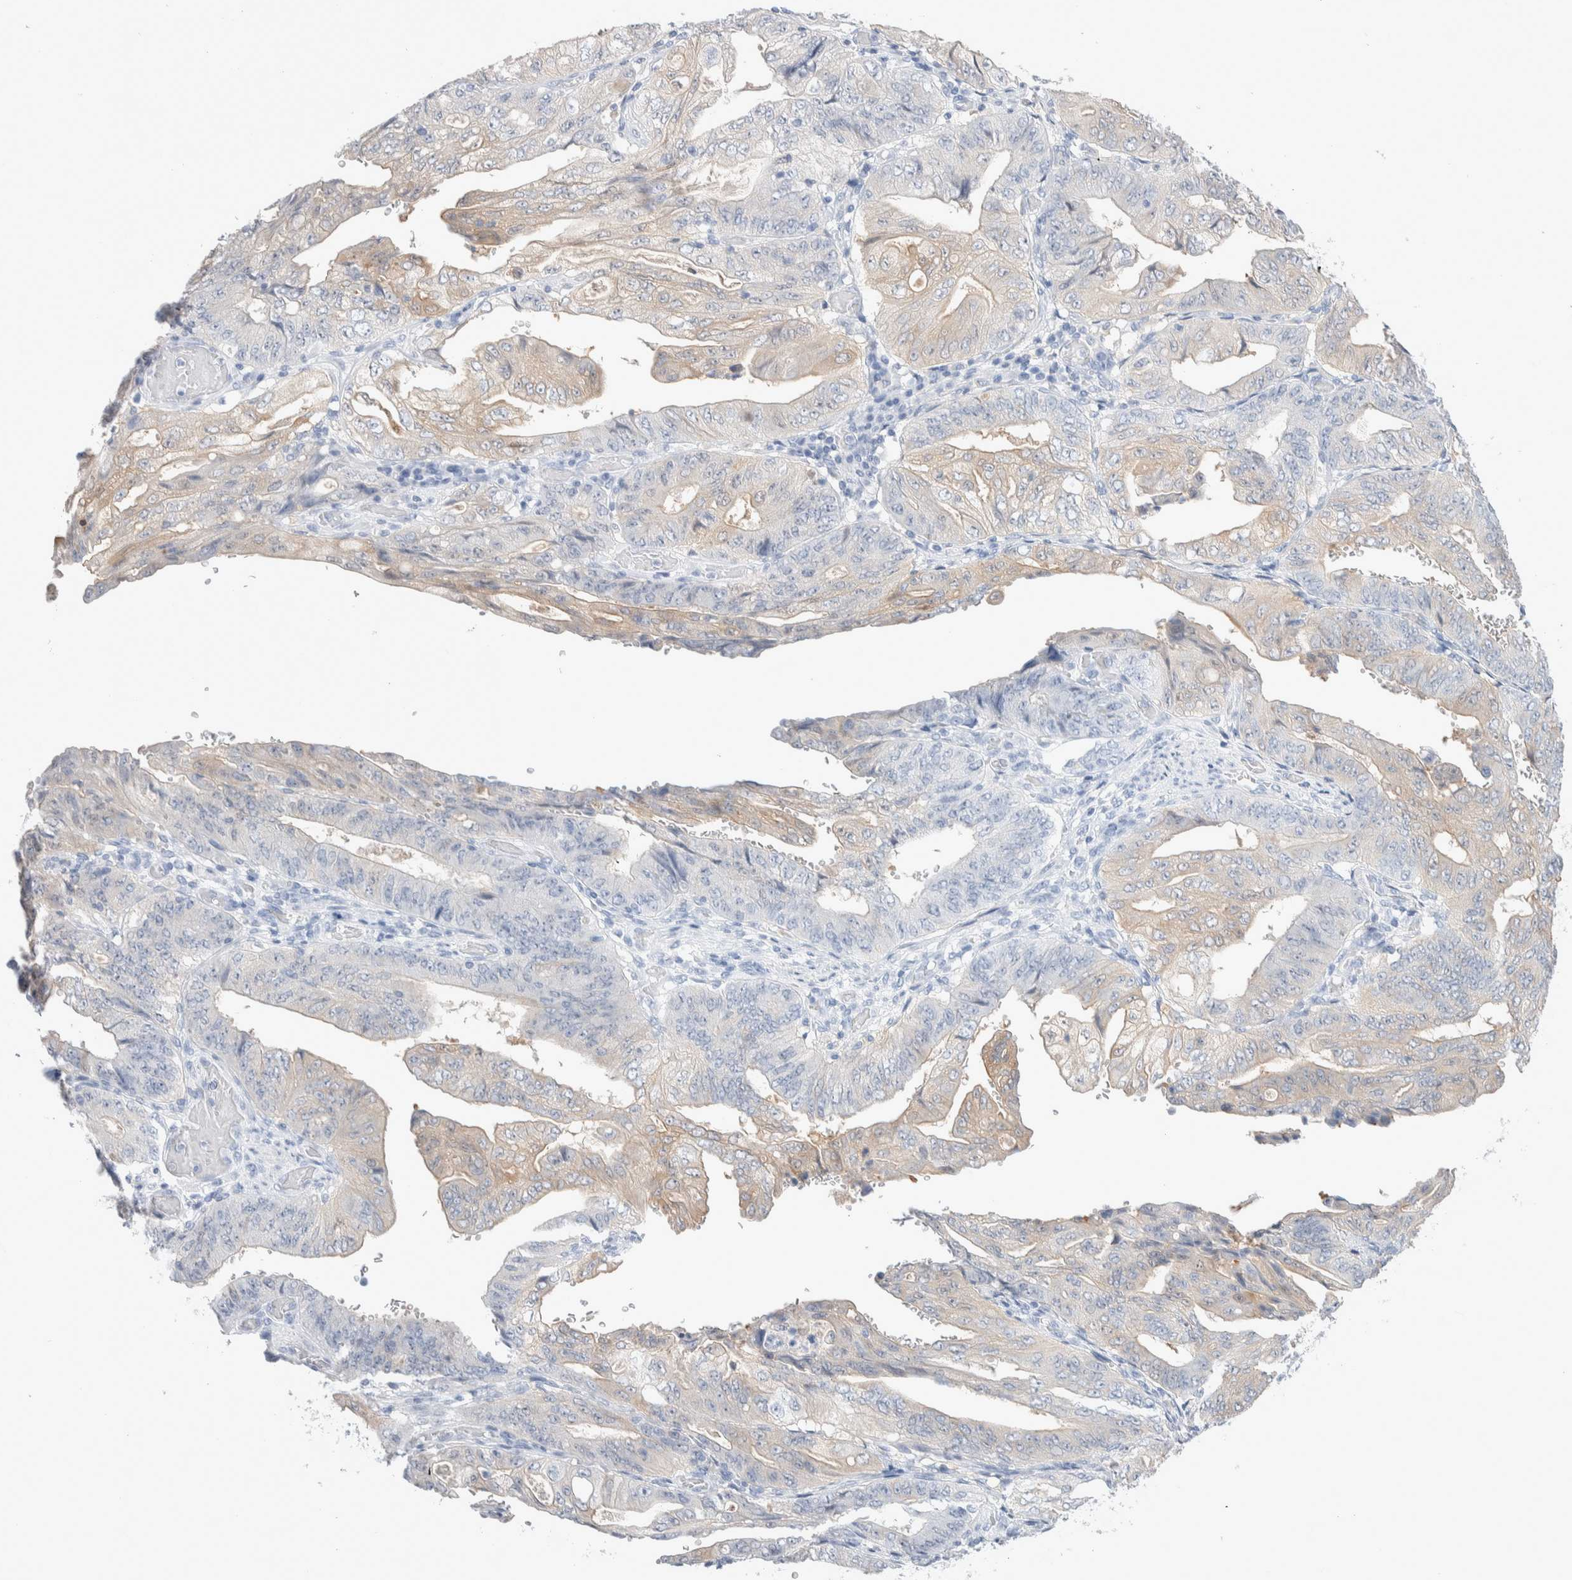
{"staining": {"intensity": "weak", "quantity": "<25%", "location": "cytoplasmic/membranous"}, "tissue": "stomach cancer", "cell_type": "Tumor cells", "image_type": "cancer", "snomed": [{"axis": "morphology", "description": "Adenocarcinoma, NOS"}, {"axis": "topography", "description": "Stomach"}], "caption": "Tumor cells are negative for brown protein staining in stomach adenocarcinoma.", "gene": "GDA", "patient": {"sex": "female", "age": 73}}